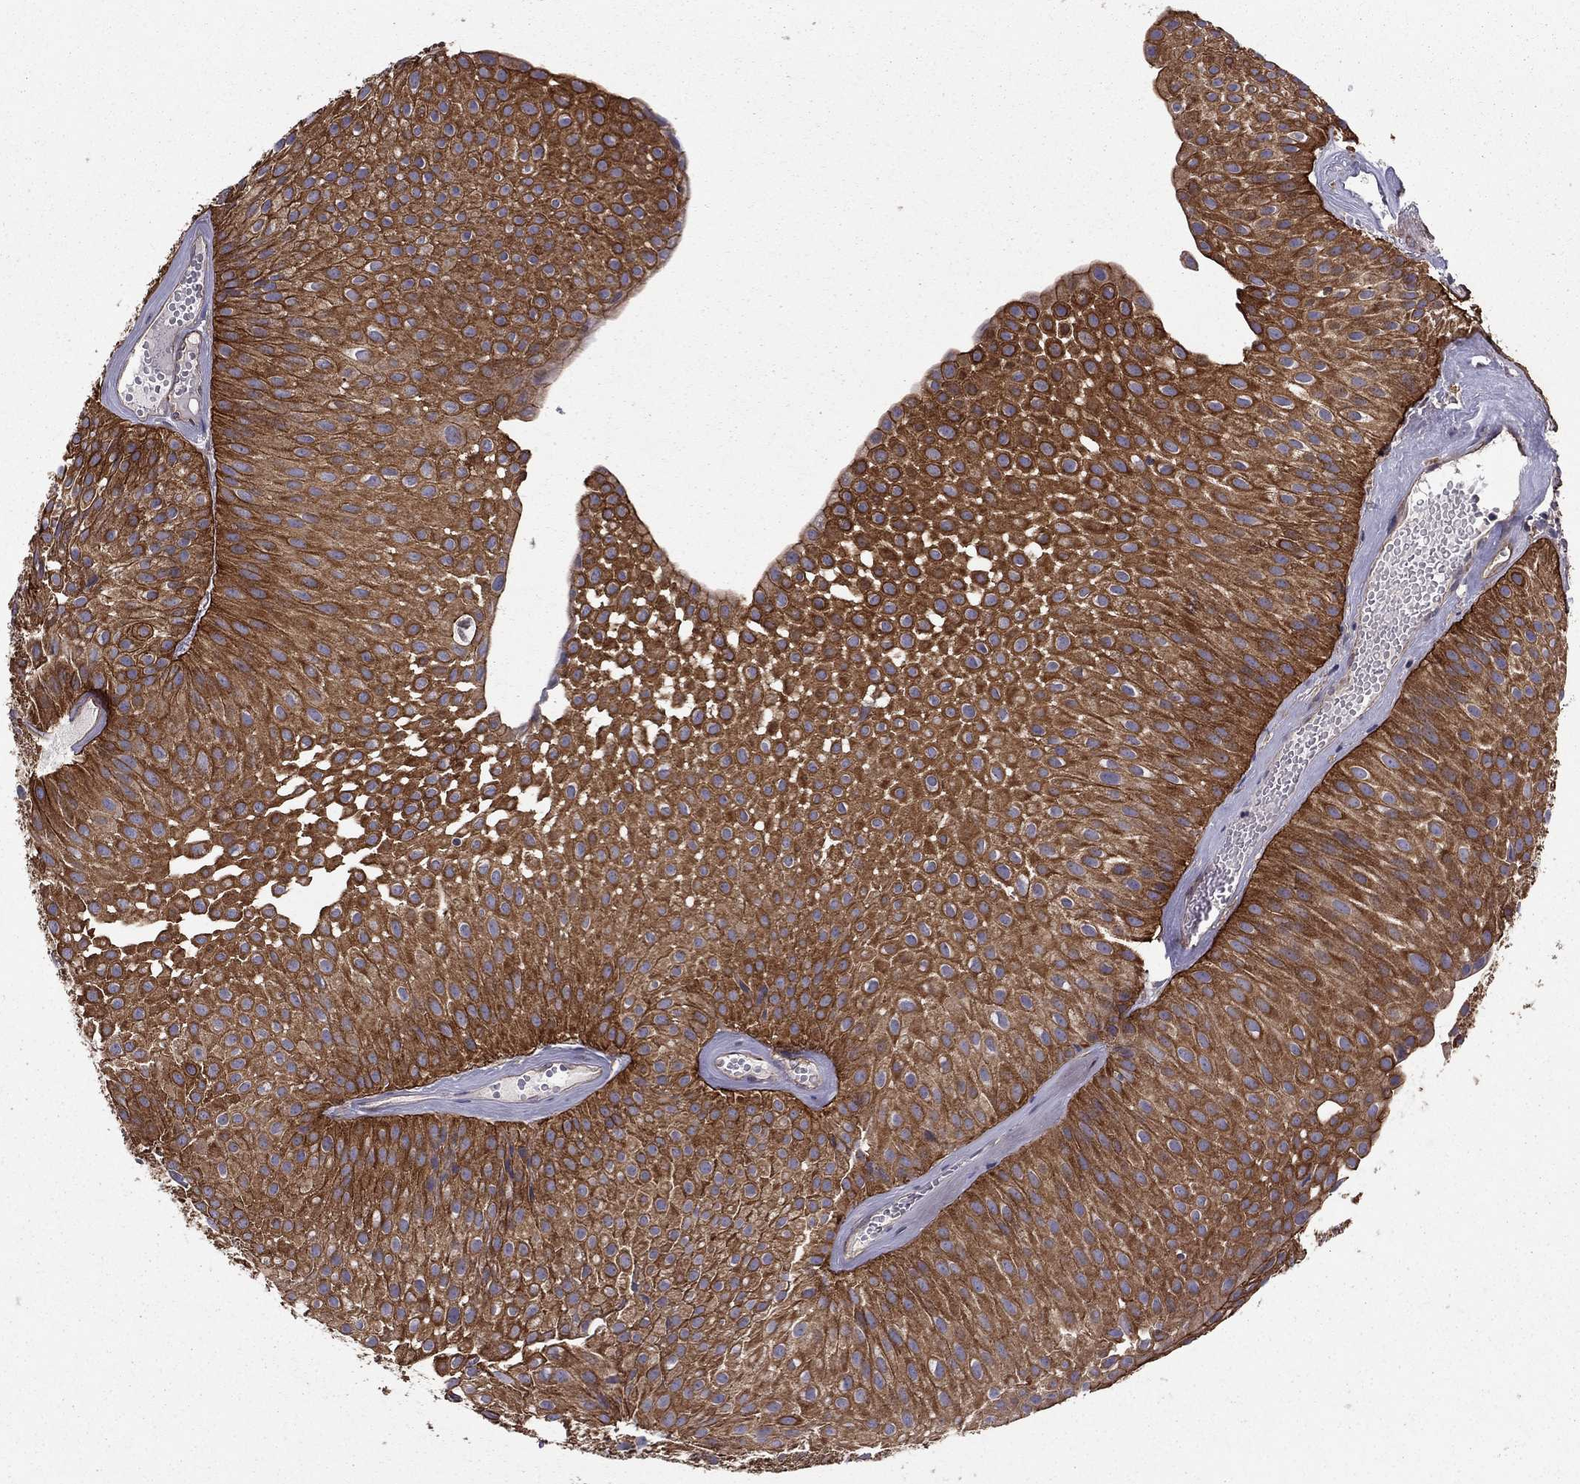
{"staining": {"intensity": "strong", "quantity": ">75%", "location": "cytoplasmic/membranous"}, "tissue": "urothelial cancer", "cell_type": "Tumor cells", "image_type": "cancer", "snomed": [{"axis": "morphology", "description": "Urothelial carcinoma, Low grade"}, {"axis": "topography", "description": "Urinary bladder"}], "caption": "Protein staining exhibits strong cytoplasmic/membranous staining in approximately >75% of tumor cells in low-grade urothelial carcinoma. (brown staining indicates protein expression, while blue staining denotes nuclei).", "gene": "SHMT1", "patient": {"sex": "male", "age": 64}}